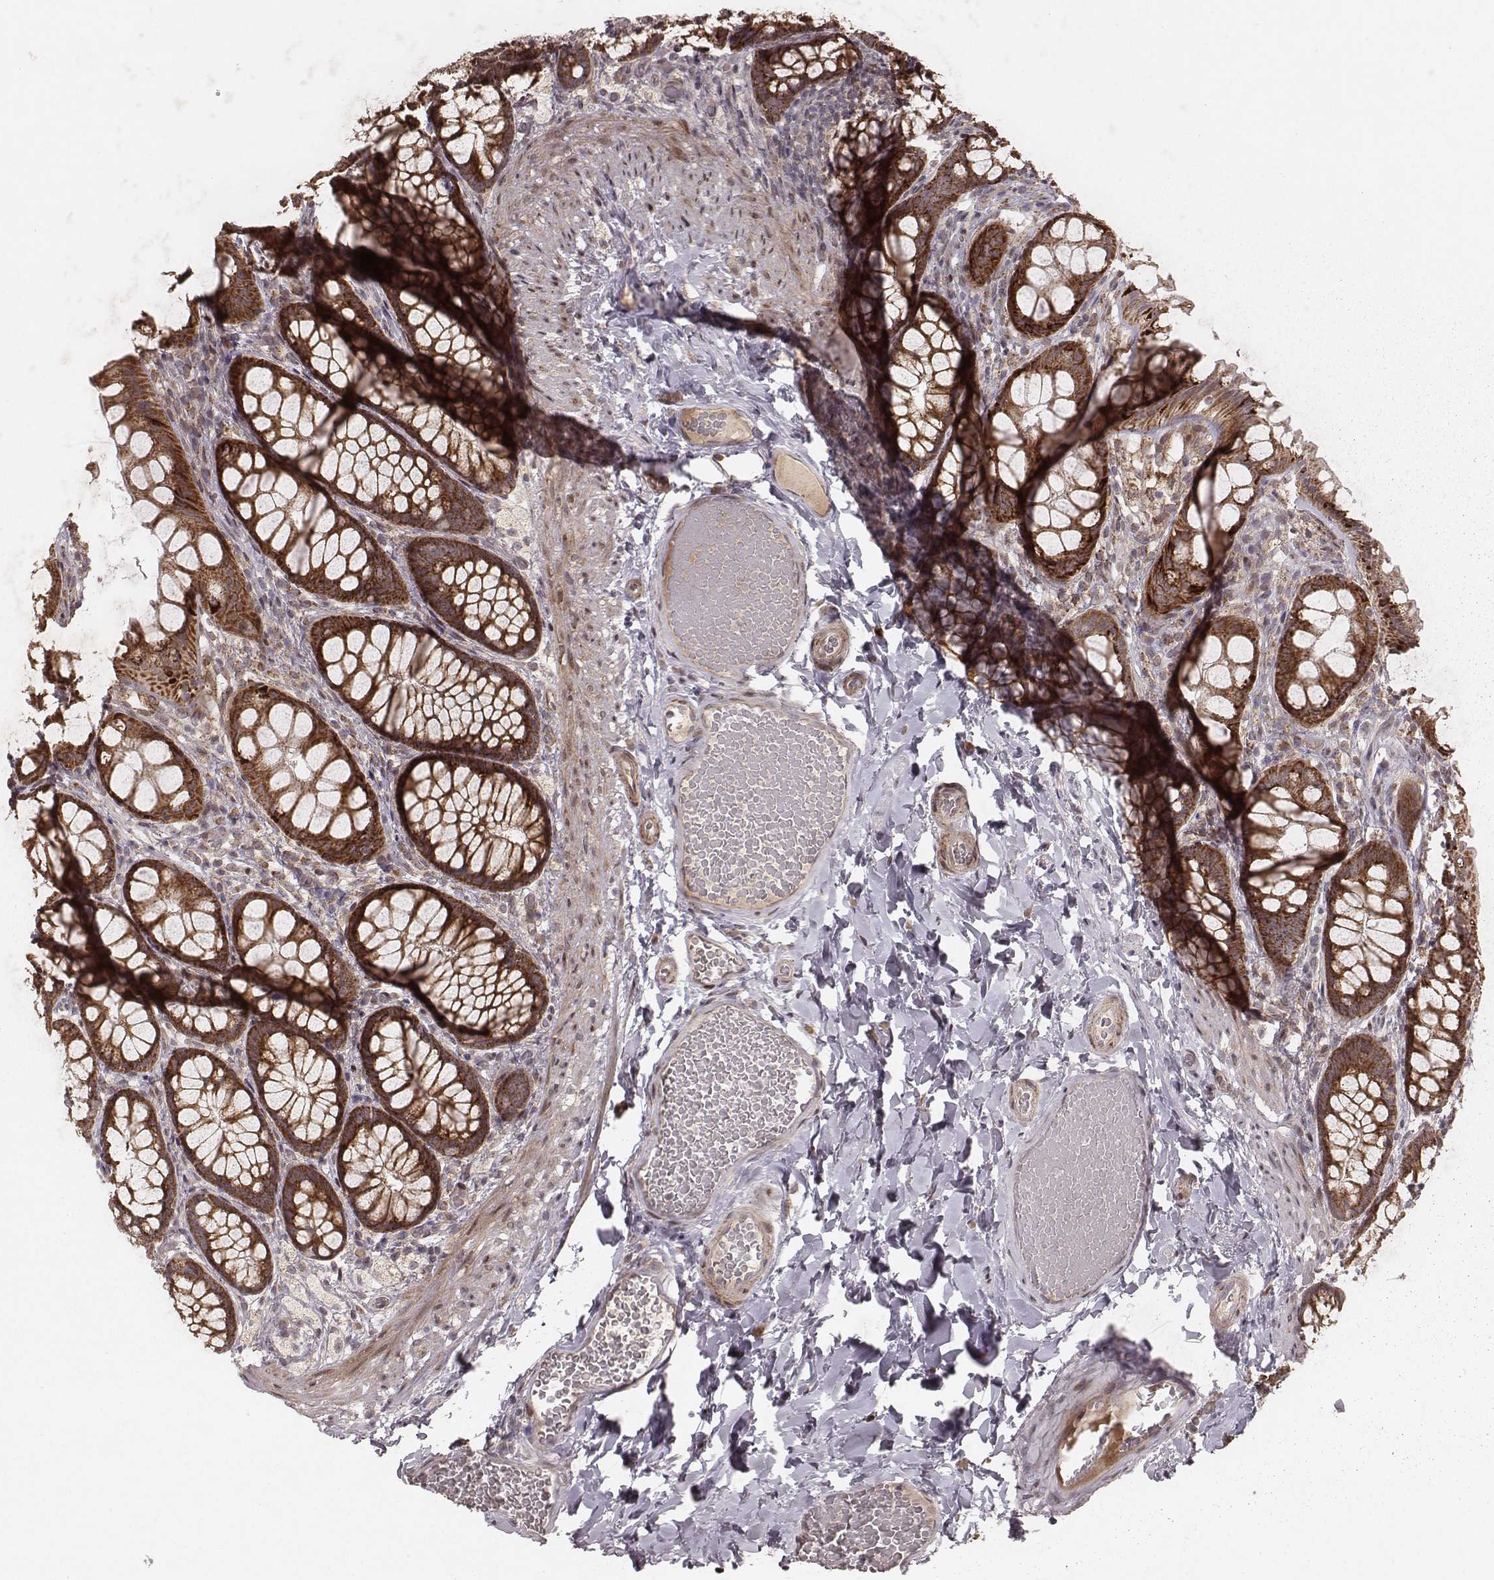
{"staining": {"intensity": "moderate", "quantity": ">75%", "location": "cytoplasmic/membranous"}, "tissue": "colon", "cell_type": "Endothelial cells", "image_type": "normal", "snomed": [{"axis": "morphology", "description": "Normal tissue, NOS"}, {"axis": "topography", "description": "Colon"}], "caption": "Immunohistochemistry (DAB) staining of benign colon displays moderate cytoplasmic/membranous protein staining in approximately >75% of endothelial cells. (Stains: DAB (3,3'-diaminobenzidine) in brown, nuclei in blue, Microscopy: brightfield microscopy at high magnification).", "gene": "NDUFA7", "patient": {"sex": "male", "age": 47}}